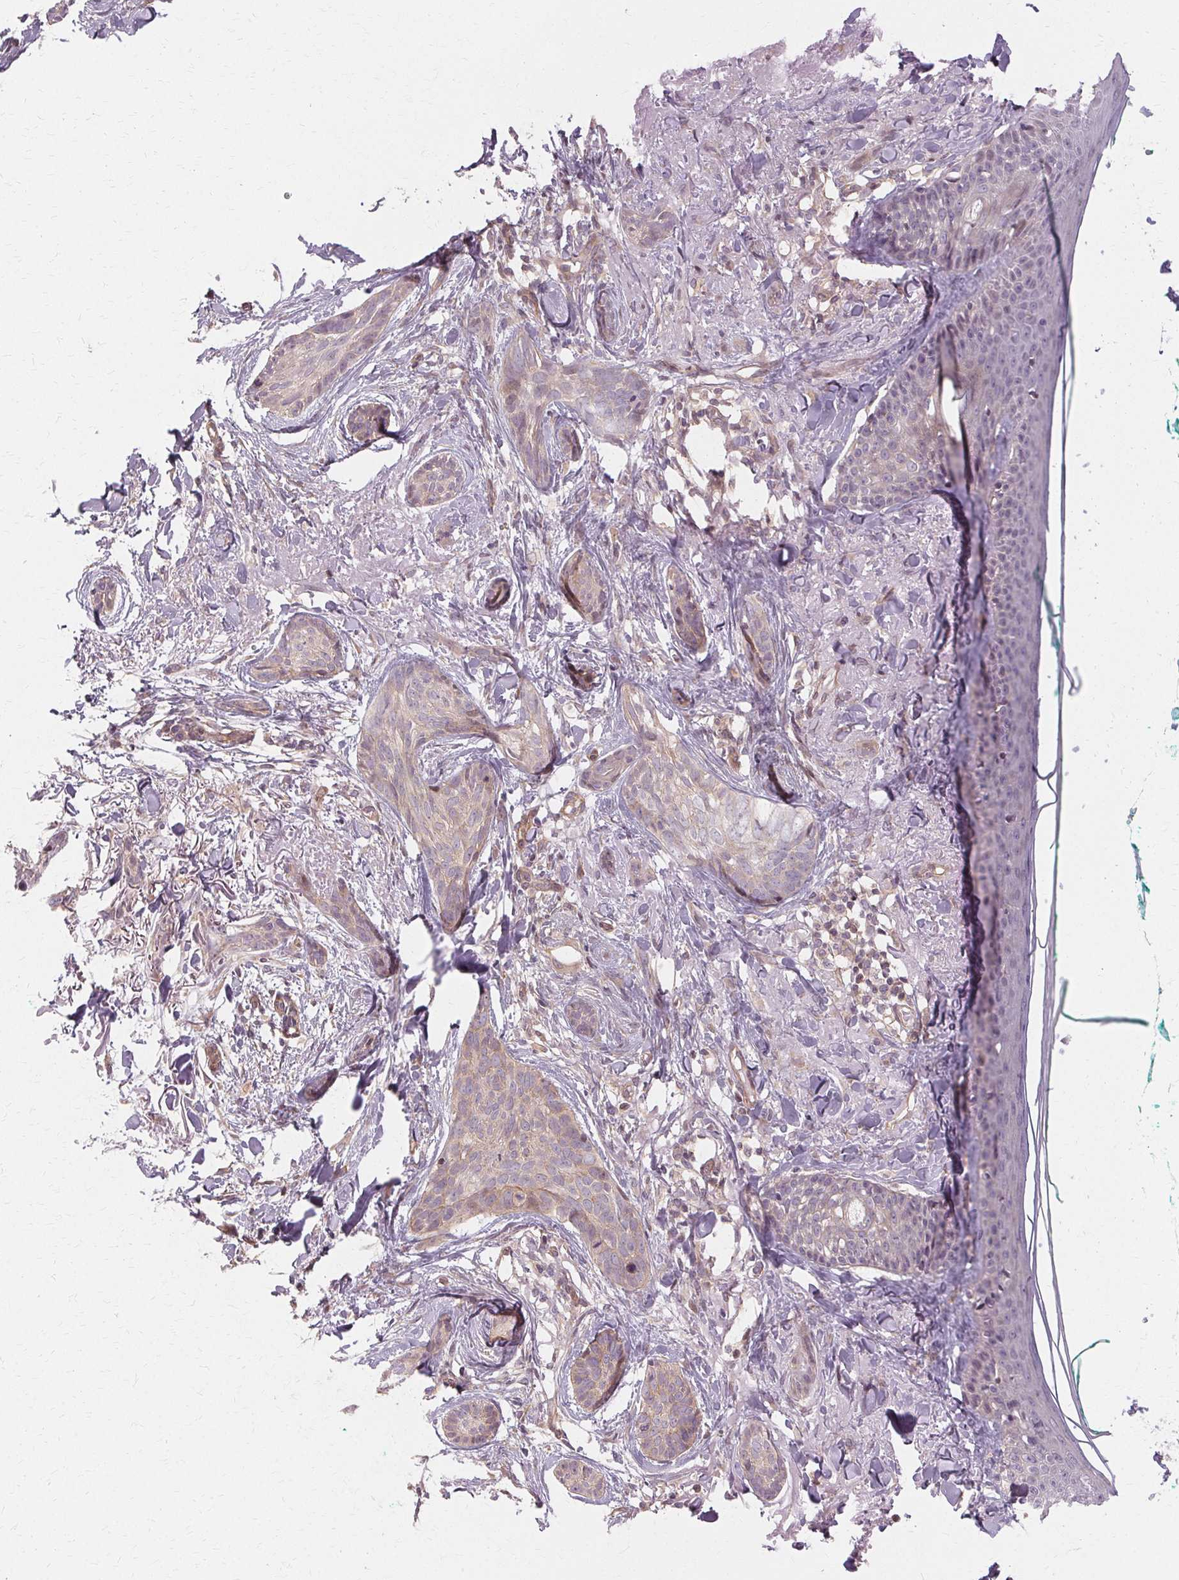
{"staining": {"intensity": "weak", "quantity": "<25%", "location": "cytoplasmic/membranous"}, "tissue": "skin cancer", "cell_type": "Tumor cells", "image_type": "cancer", "snomed": [{"axis": "morphology", "description": "Basal cell carcinoma"}, {"axis": "topography", "description": "Skin"}], "caption": "Immunohistochemical staining of skin basal cell carcinoma demonstrates no significant staining in tumor cells.", "gene": "USP8", "patient": {"sex": "female", "age": 78}}